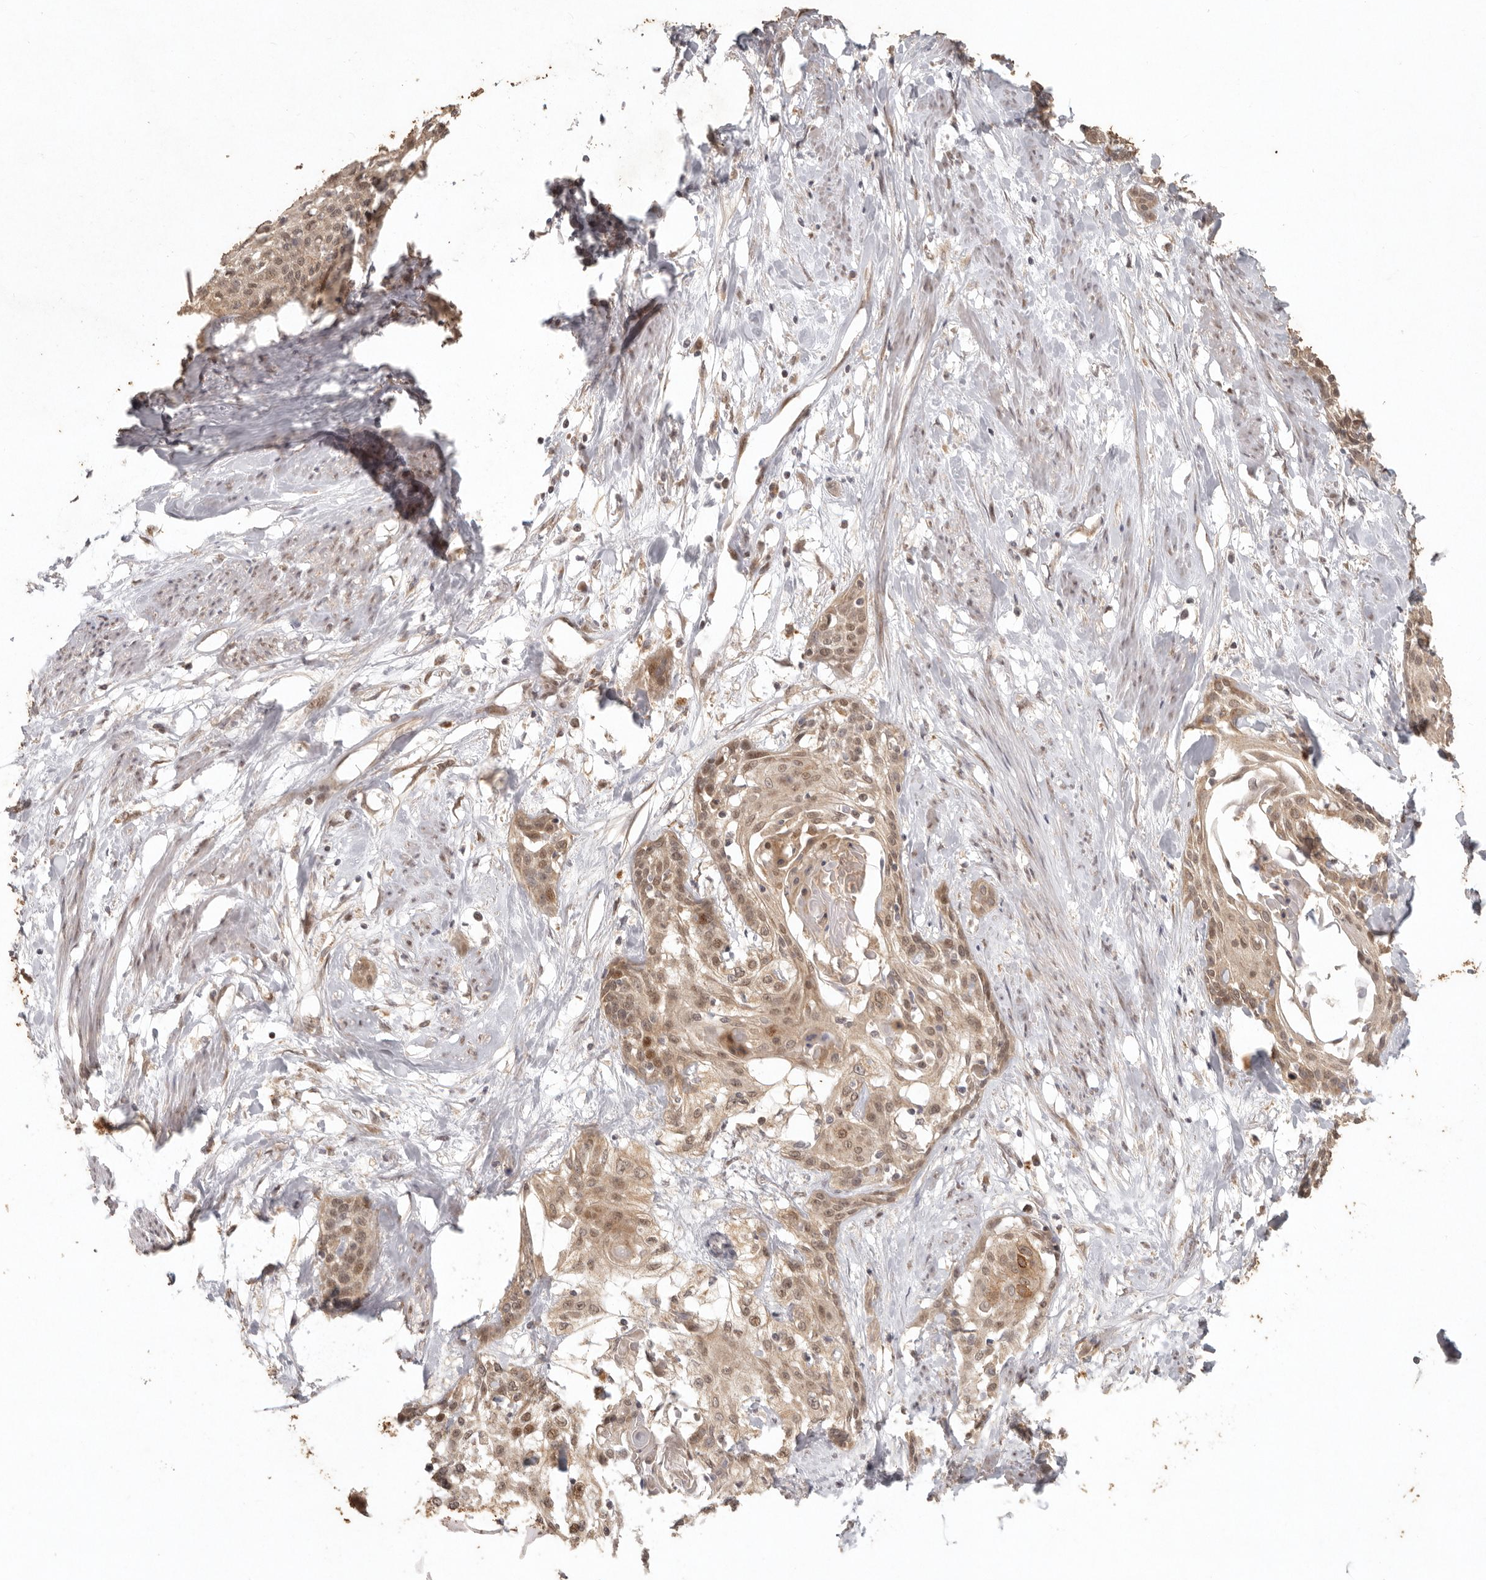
{"staining": {"intensity": "moderate", "quantity": ">75%", "location": "cytoplasmic/membranous,nuclear"}, "tissue": "cervical cancer", "cell_type": "Tumor cells", "image_type": "cancer", "snomed": [{"axis": "morphology", "description": "Squamous cell carcinoma, NOS"}, {"axis": "topography", "description": "Cervix"}], "caption": "Protein staining by immunohistochemistry exhibits moderate cytoplasmic/membranous and nuclear positivity in about >75% of tumor cells in cervical cancer (squamous cell carcinoma).", "gene": "LRRC75A", "patient": {"sex": "female", "age": 57}}